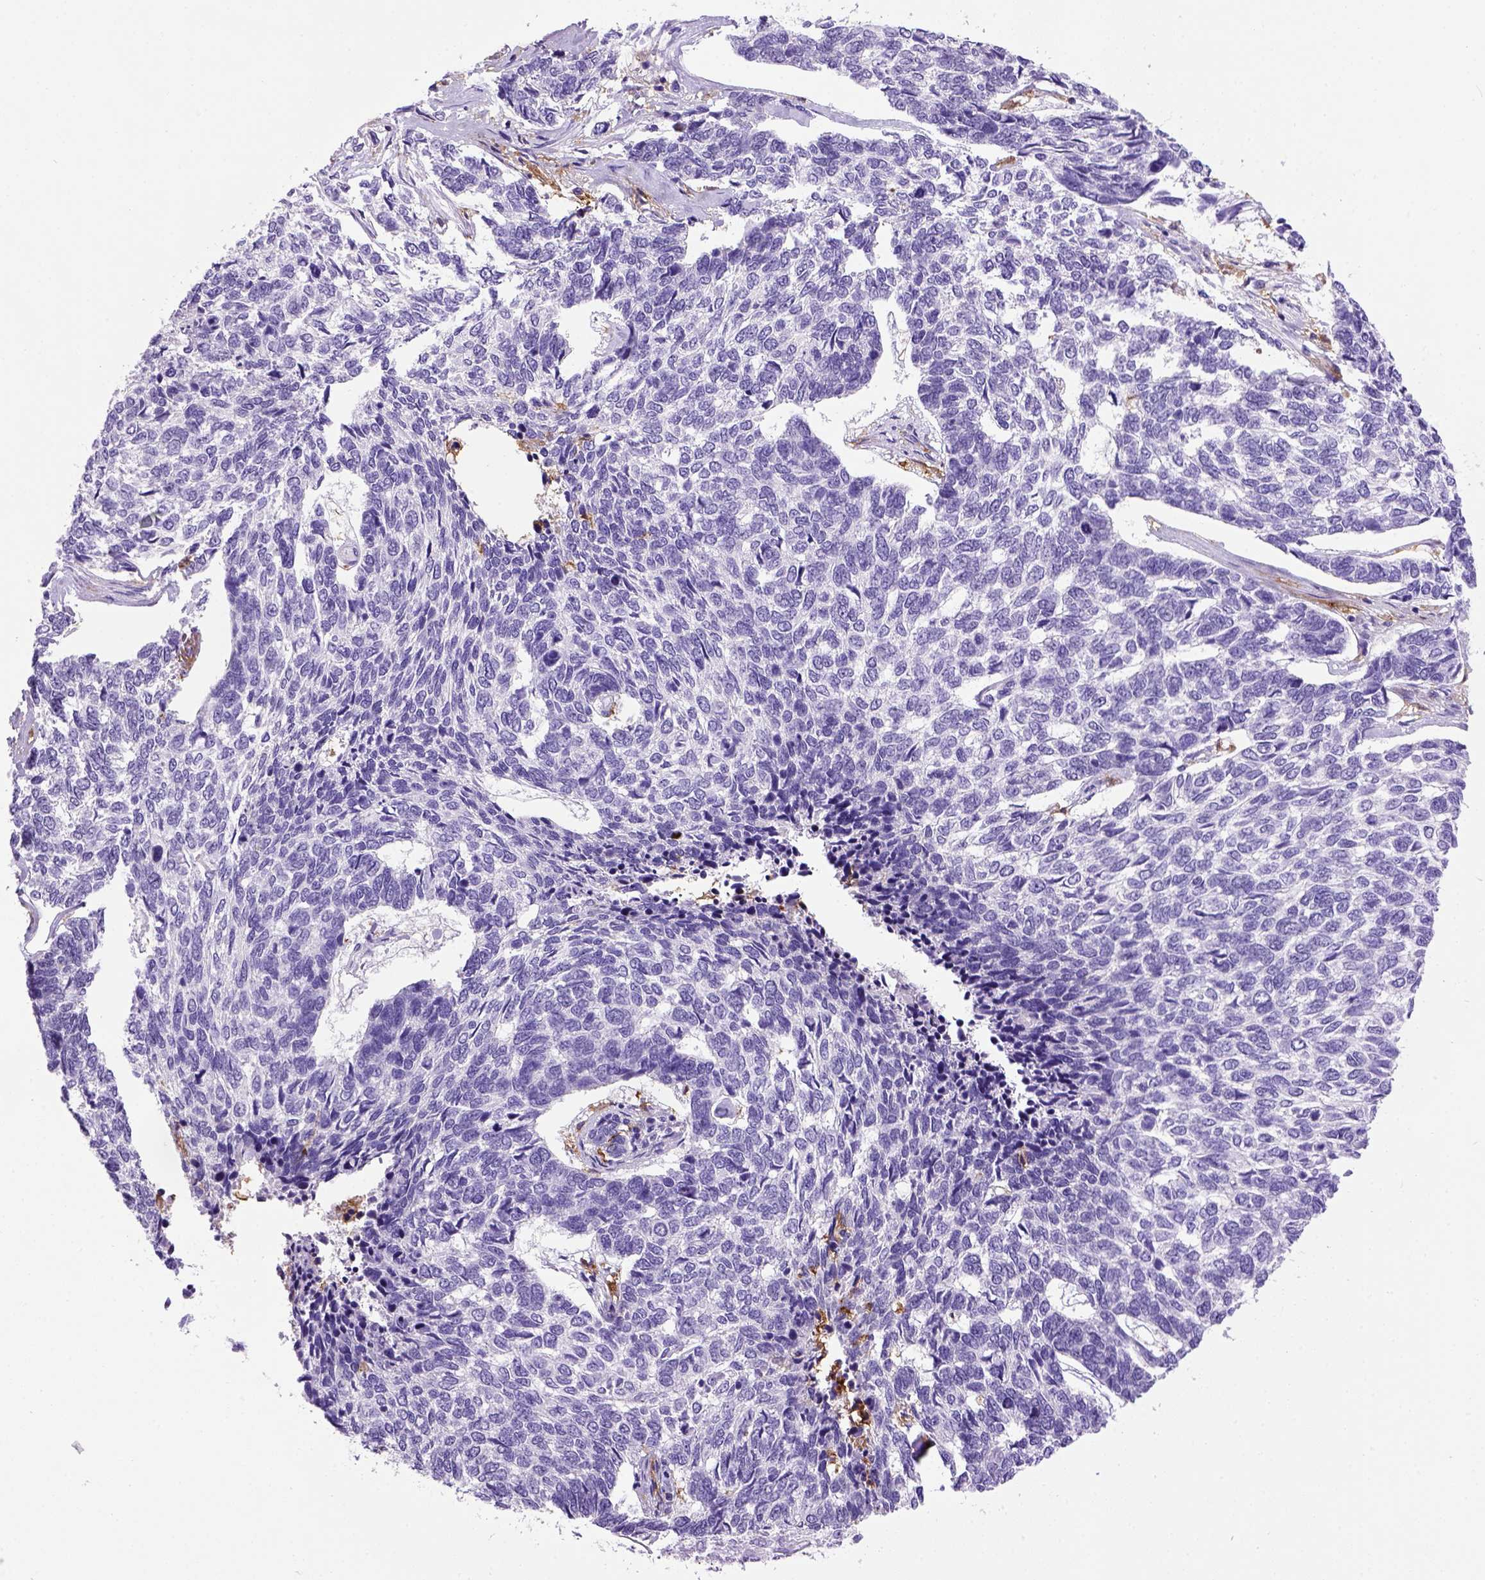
{"staining": {"intensity": "negative", "quantity": "none", "location": "none"}, "tissue": "skin cancer", "cell_type": "Tumor cells", "image_type": "cancer", "snomed": [{"axis": "morphology", "description": "Basal cell carcinoma"}, {"axis": "topography", "description": "Skin"}], "caption": "Tumor cells are negative for brown protein staining in basal cell carcinoma (skin).", "gene": "ITGAX", "patient": {"sex": "female", "age": 65}}